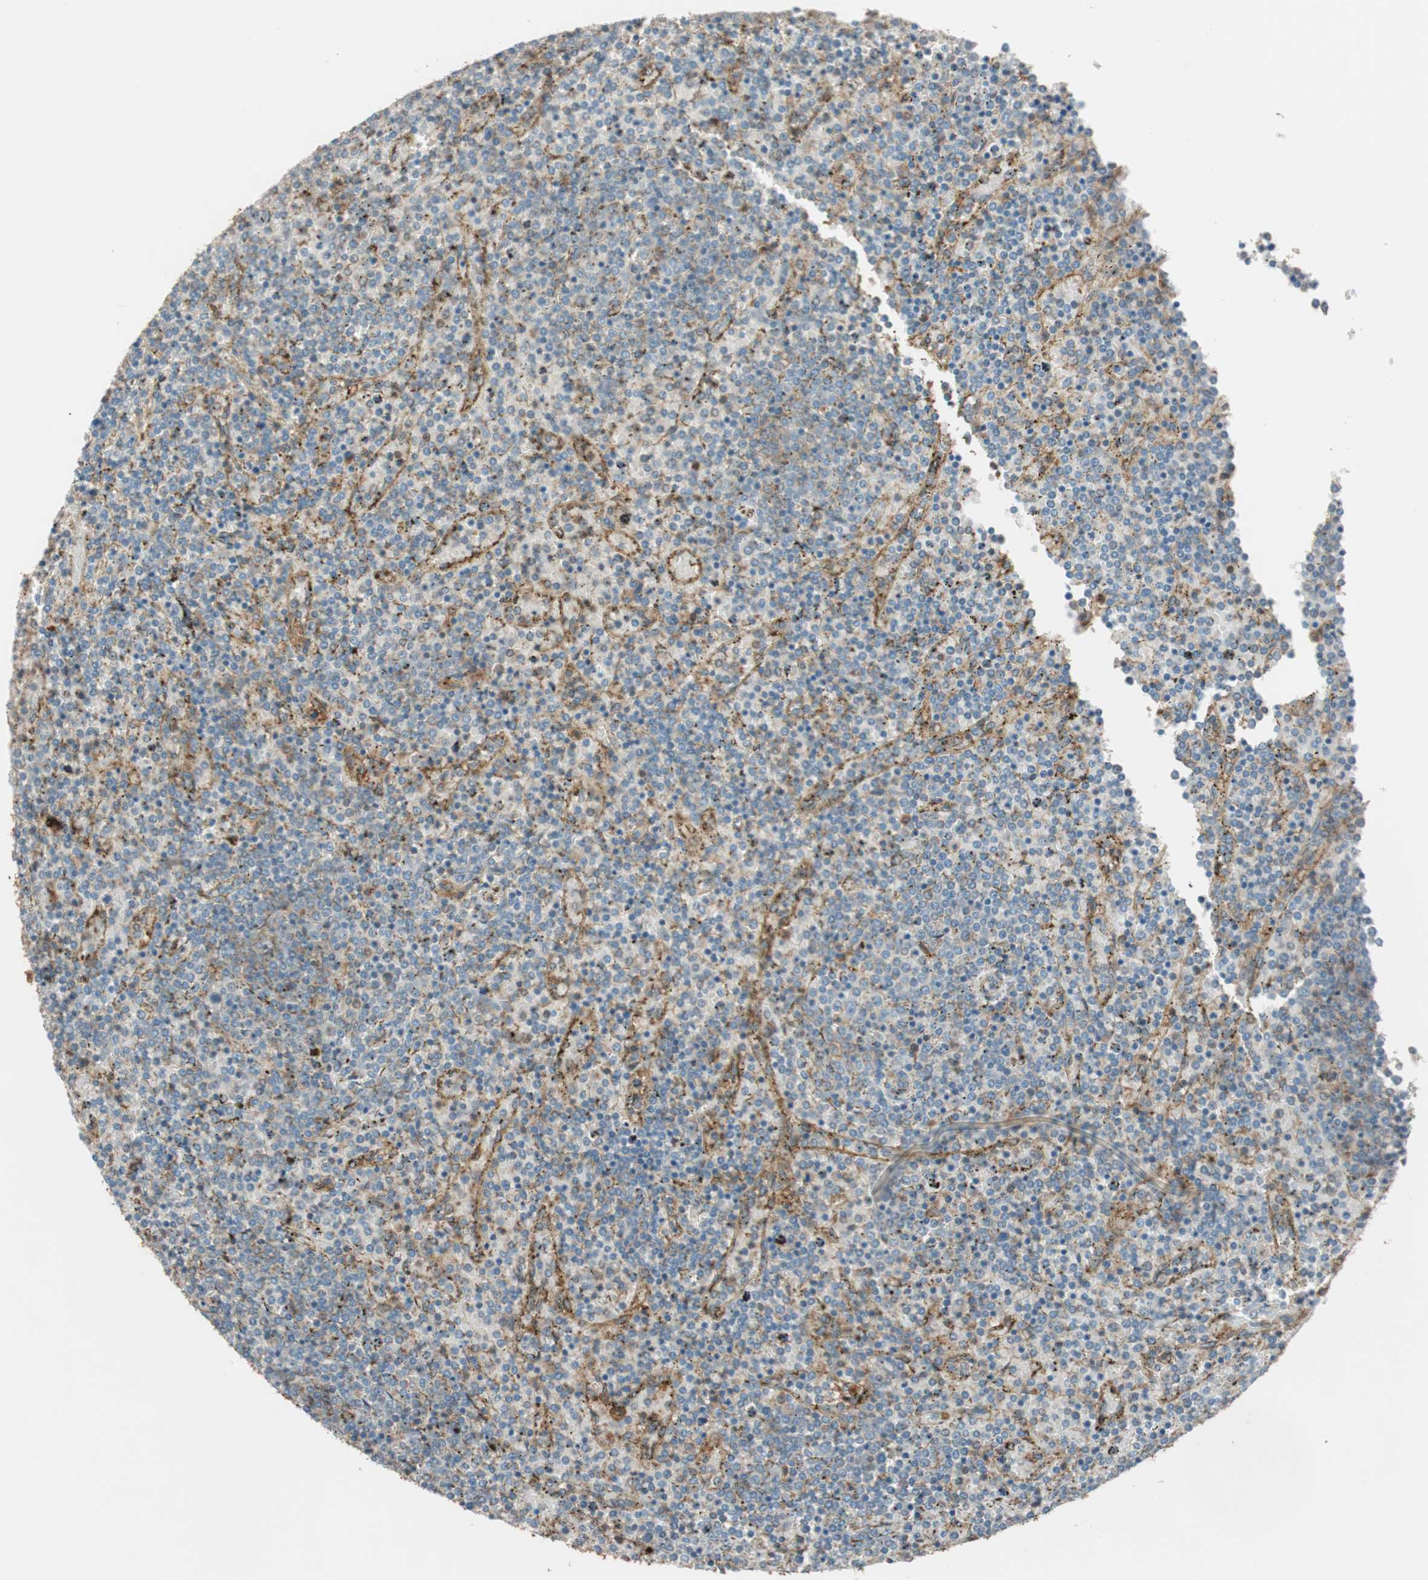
{"staining": {"intensity": "moderate", "quantity": "25%-75%", "location": "cytoplasmic/membranous"}, "tissue": "lymphoma", "cell_type": "Tumor cells", "image_type": "cancer", "snomed": [{"axis": "morphology", "description": "Malignant lymphoma, non-Hodgkin's type, Low grade"}, {"axis": "topography", "description": "Spleen"}], "caption": "DAB immunohistochemical staining of human malignant lymphoma, non-Hodgkin's type (low-grade) shows moderate cytoplasmic/membranous protein positivity in approximately 25%-75% of tumor cells.", "gene": "RAB5A", "patient": {"sex": "female", "age": 77}}